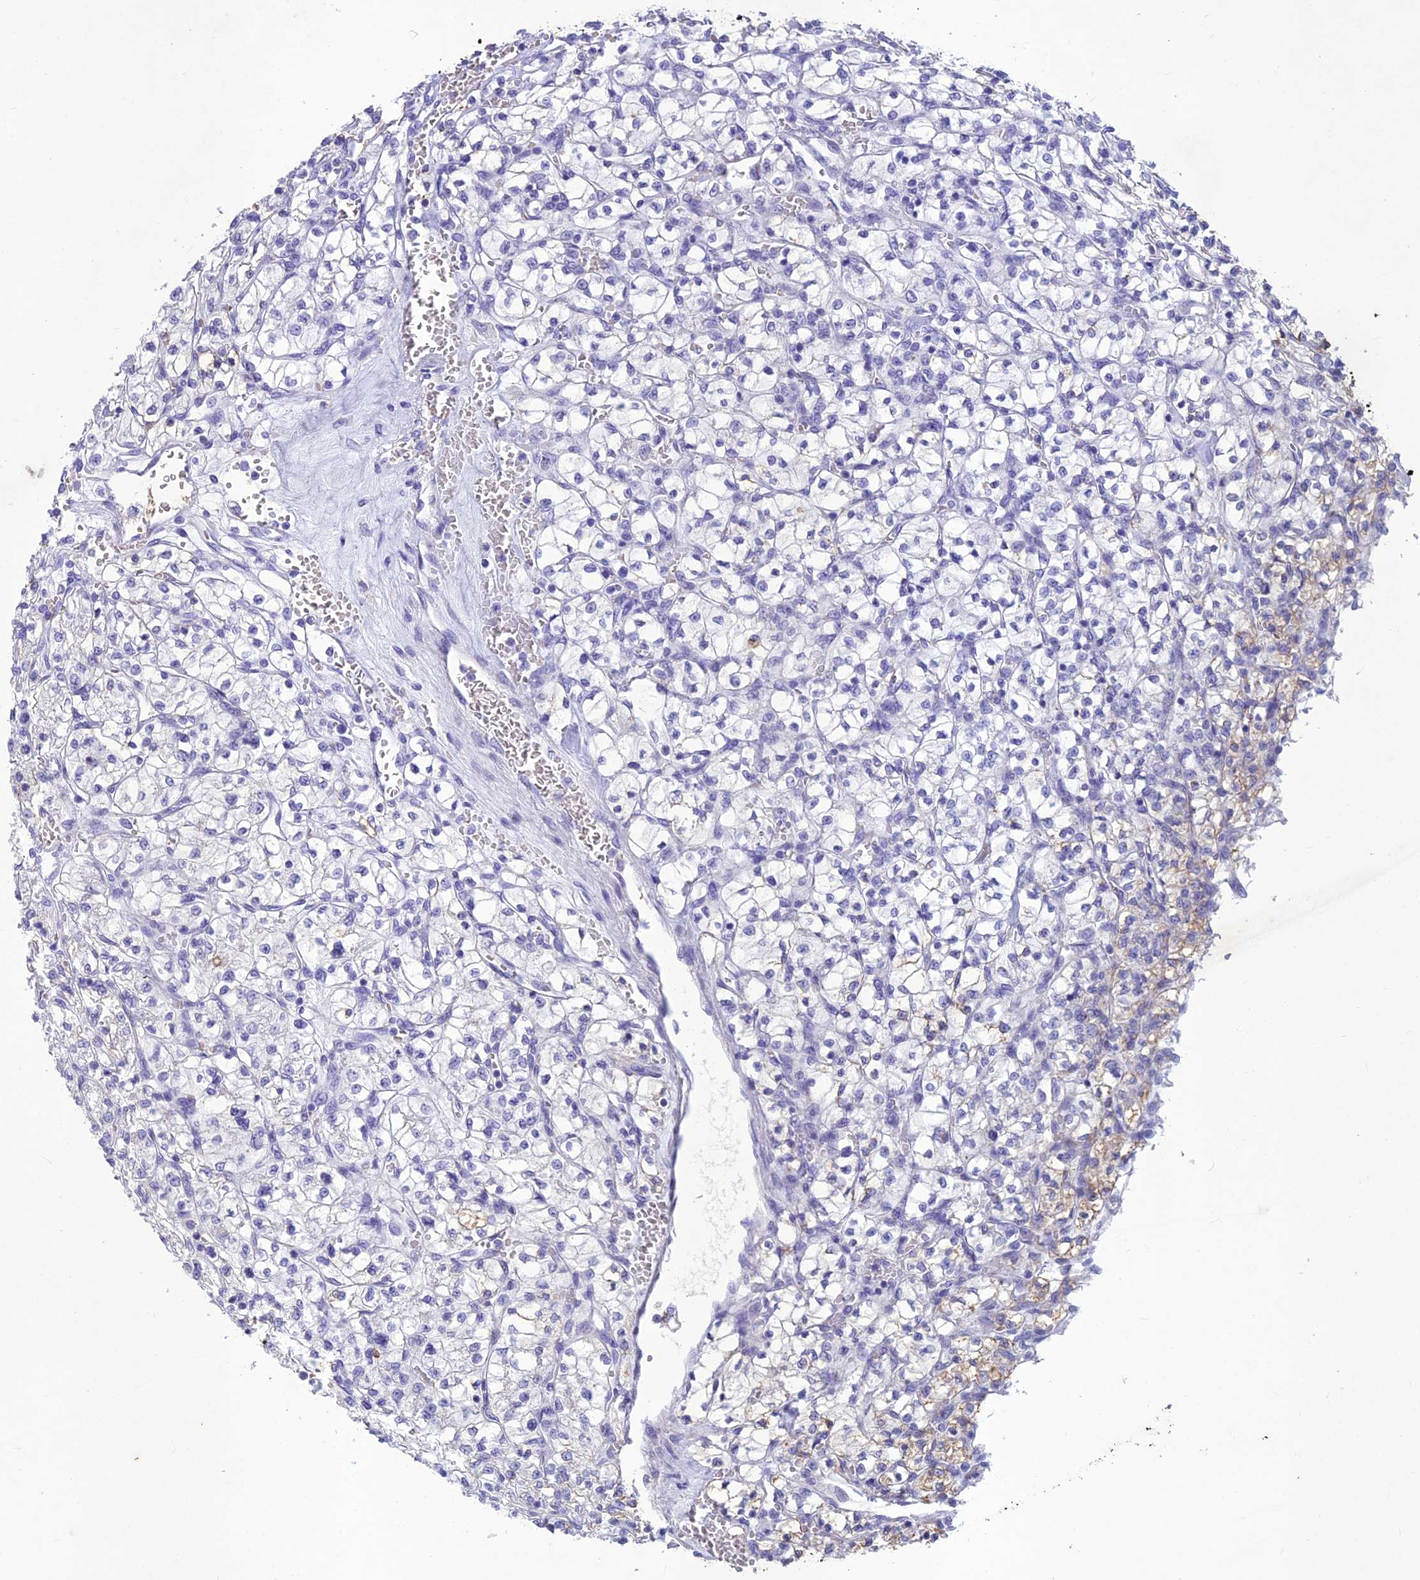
{"staining": {"intensity": "negative", "quantity": "none", "location": "none"}, "tissue": "renal cancer", "cell_type": "Tumor cells", "image_type": "cancer", "snomed": [{"axis": "morphology", "description": "Adenocarcinoma, NOS"}, {"axis": "topography", "description": "Kidney"}], "caption": "DAB immunohistochemical staining of human renal cancer shows no significant positivity in tumor cells. (DAB (3,3'-diaminobenzidine) immunohistochemistry (IHC) visualized using brightfield microscopy, high magnification).", "gene": "IFT172", "patient": {"sex": "female", "age": 64}}